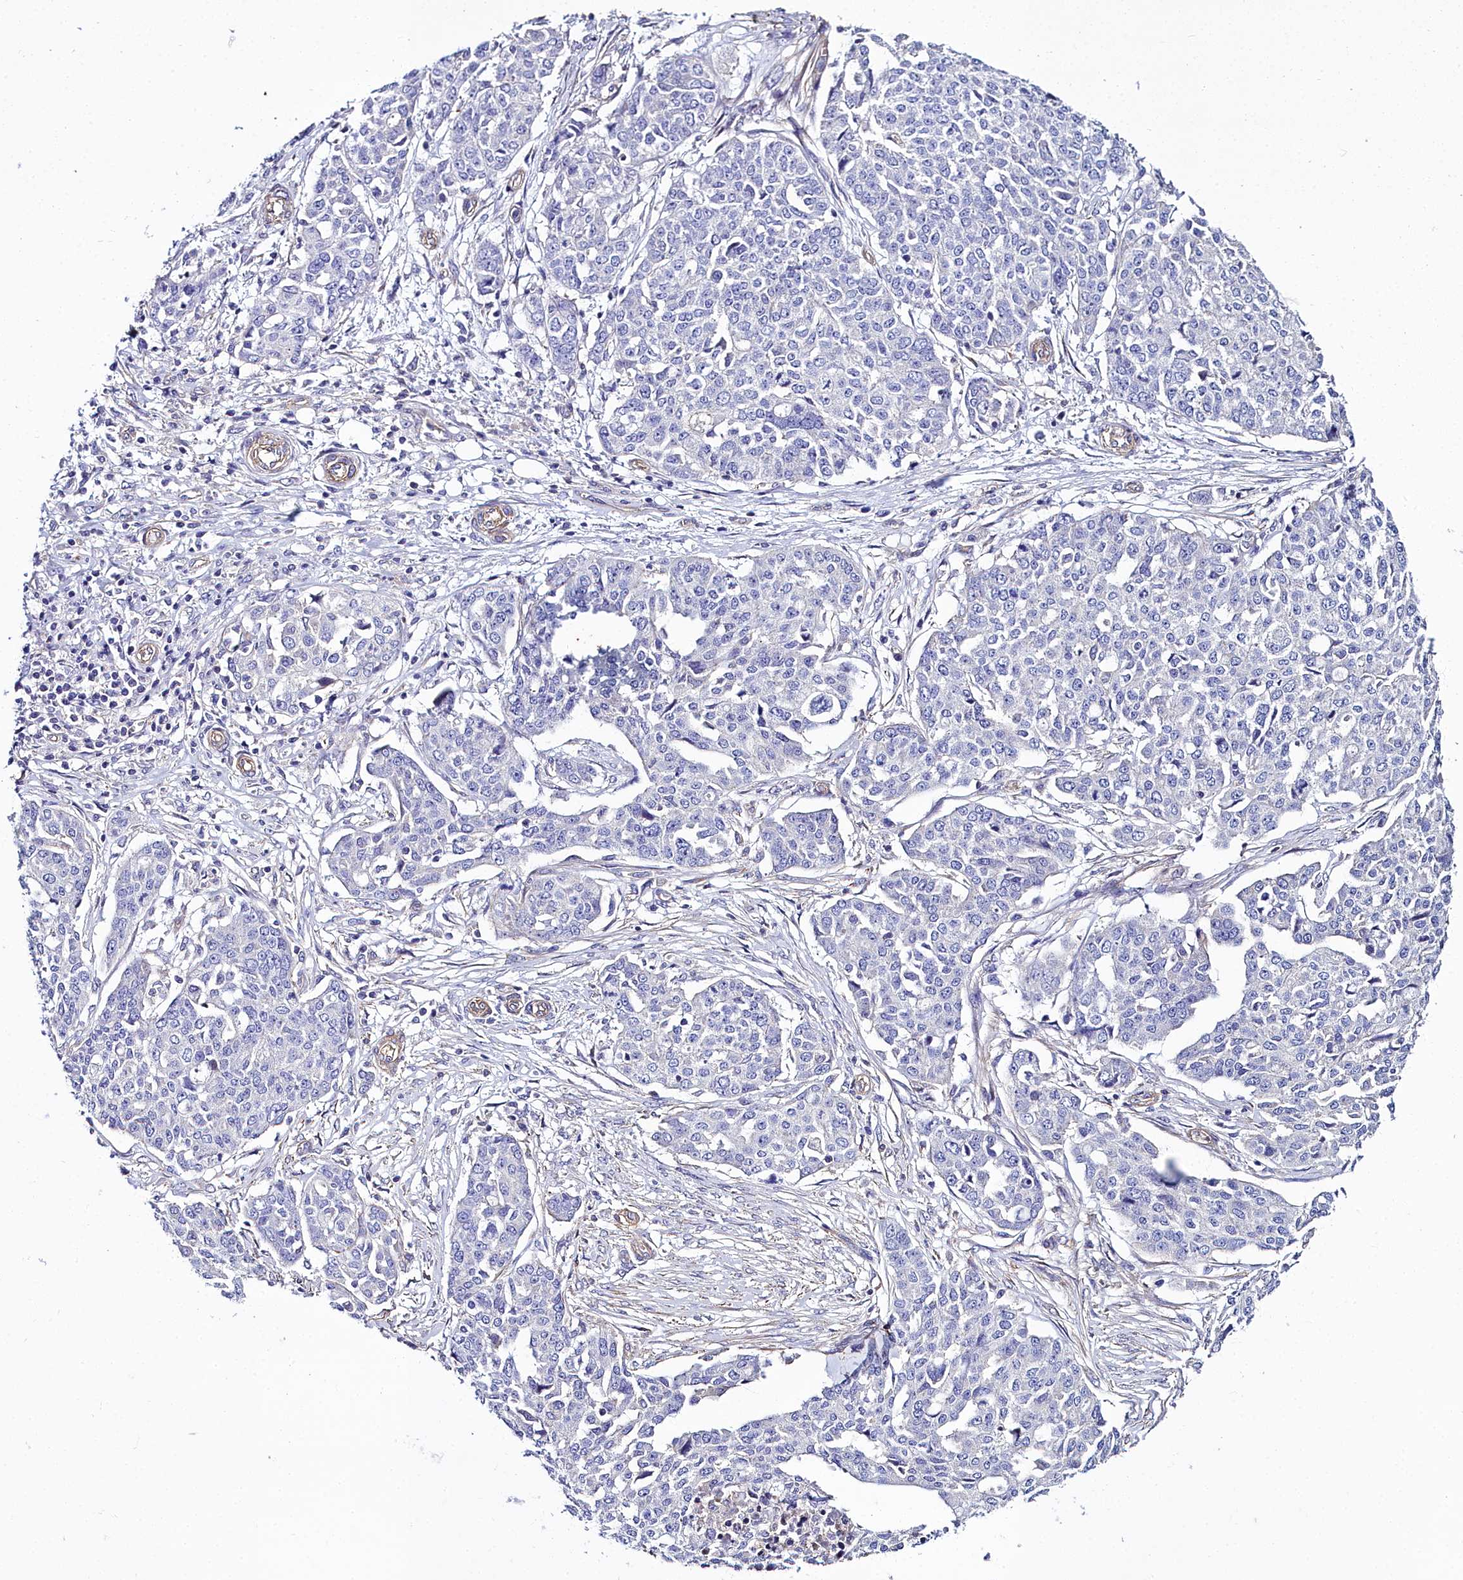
{"staining": {"intensity": "negative", "quantity": "none", "location": "none"}, "tissue": "ovarian cancer", "cell_type": "Tumor cells", "image_type": "cancer", "snomed": [{"axis": "morphology", "description": "Cystadenocarcinoma, serous, NOS"}, {"axis": "topography", "description": "Soft tissue"}, {"axis": "topography", "description": "Ovary"}], "caption": "Human ovarian cancer (serous cystadenocarcinoma) stained for a protein using immunohistochemistry (IHC) shows no staining in tumor cells.", "gene": "FADS3", "patient": {"sex": "female", "age": 57}}